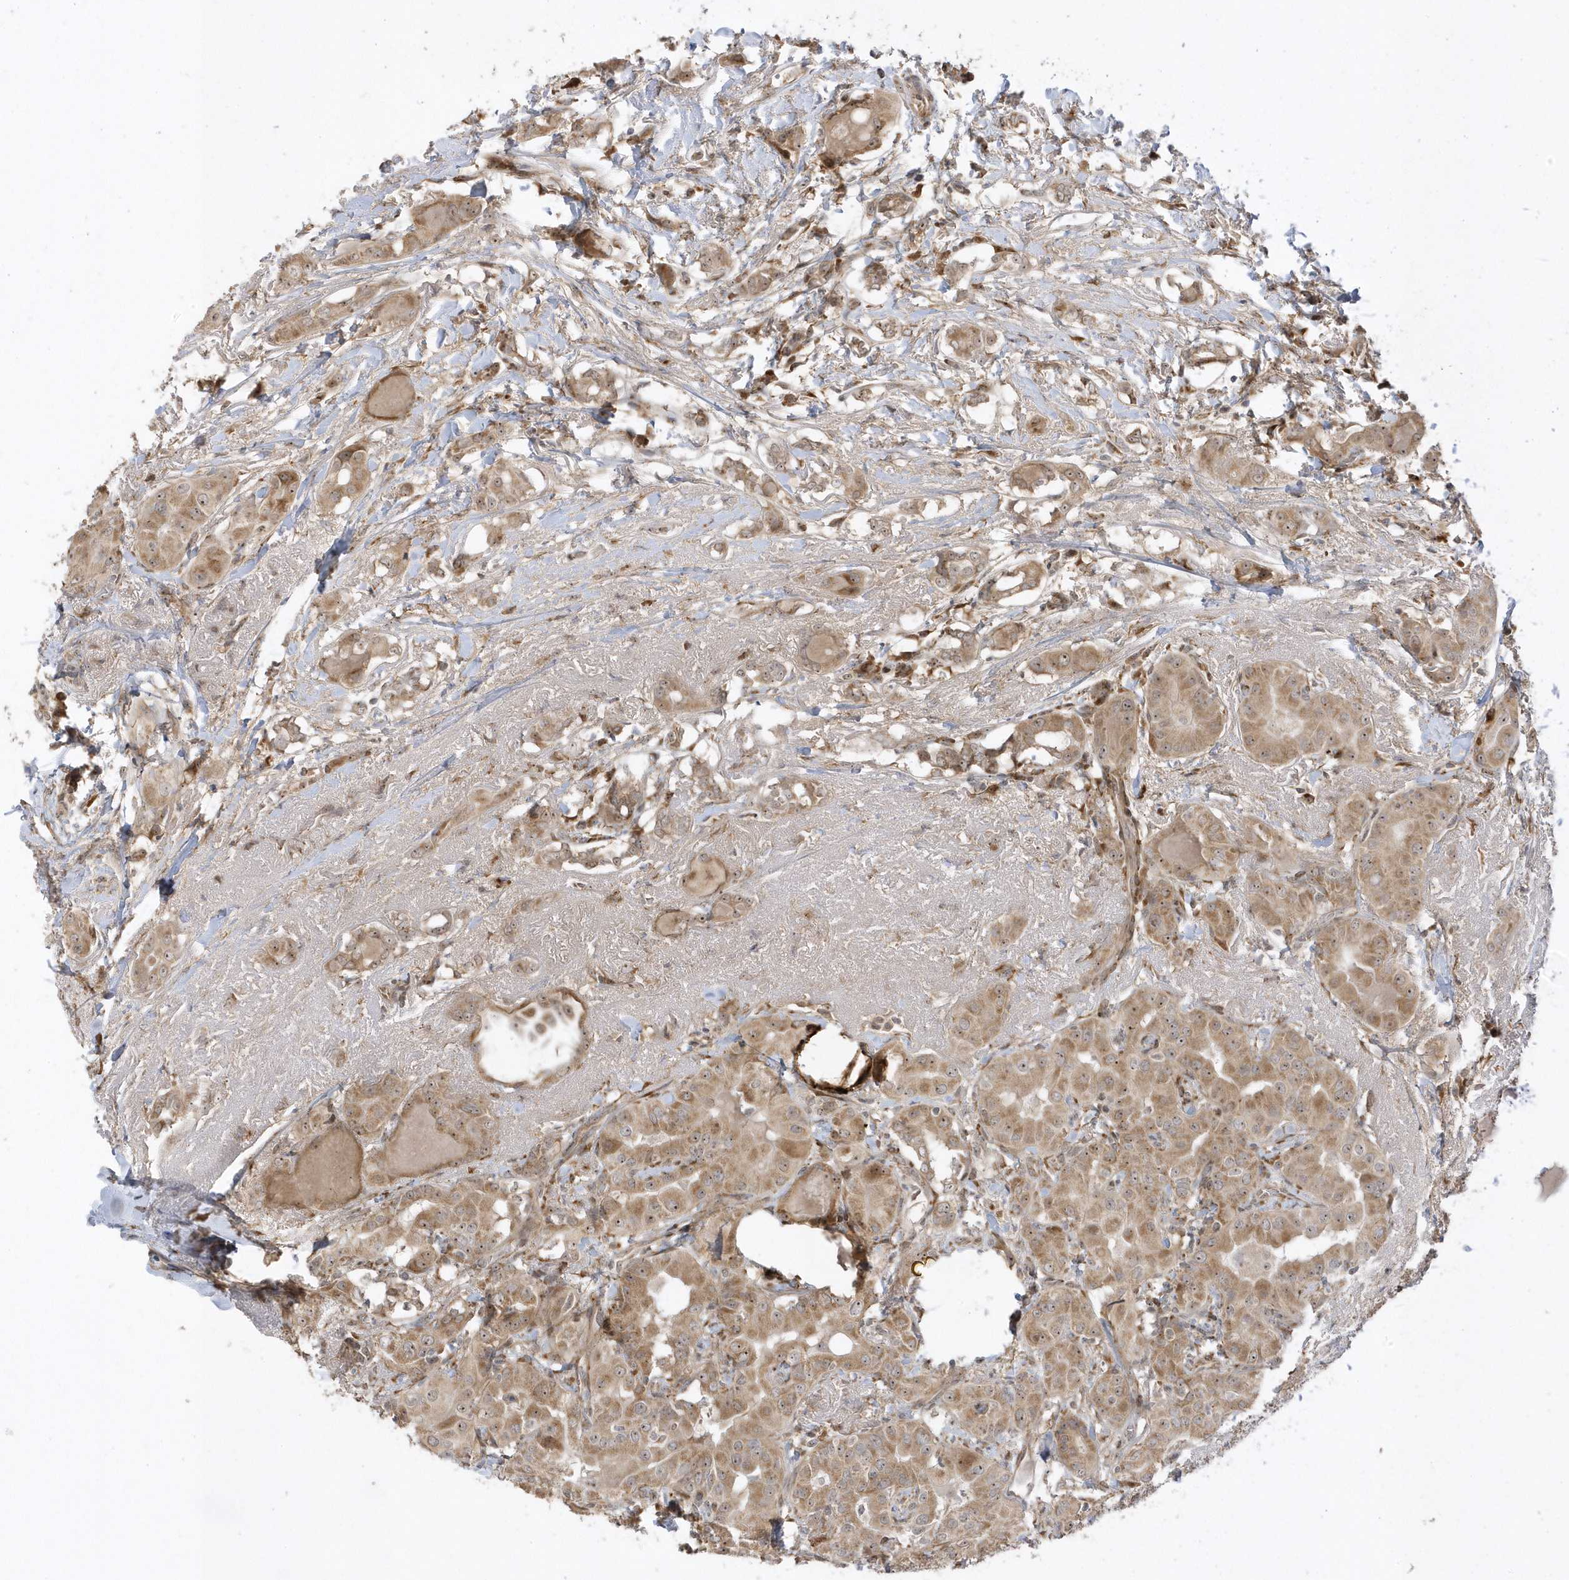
{"staining": {"intensity": "moderate", "quantity": ">75%", "location": "cytoplasmic/membranous,nuclear"}, "tissue": "thyroid cancer", "cell_type": "Tumor cells", "image_type": "cancer", "snomed": [{"axis": "morphology", "description": "Papillary adenocarcinoma, NOS"}, {"axis": "topography", "description": "Thyroid gland"}], "caption": "The immunohistochemical stain labels moderate cytoplasmic/membranous and nuclear positivity in tumor cells of thyroid cancer (papillary adenocarcinoma) tissue.", "gene": "ECM2", "patient": {"sex": "male", "age": 33}}